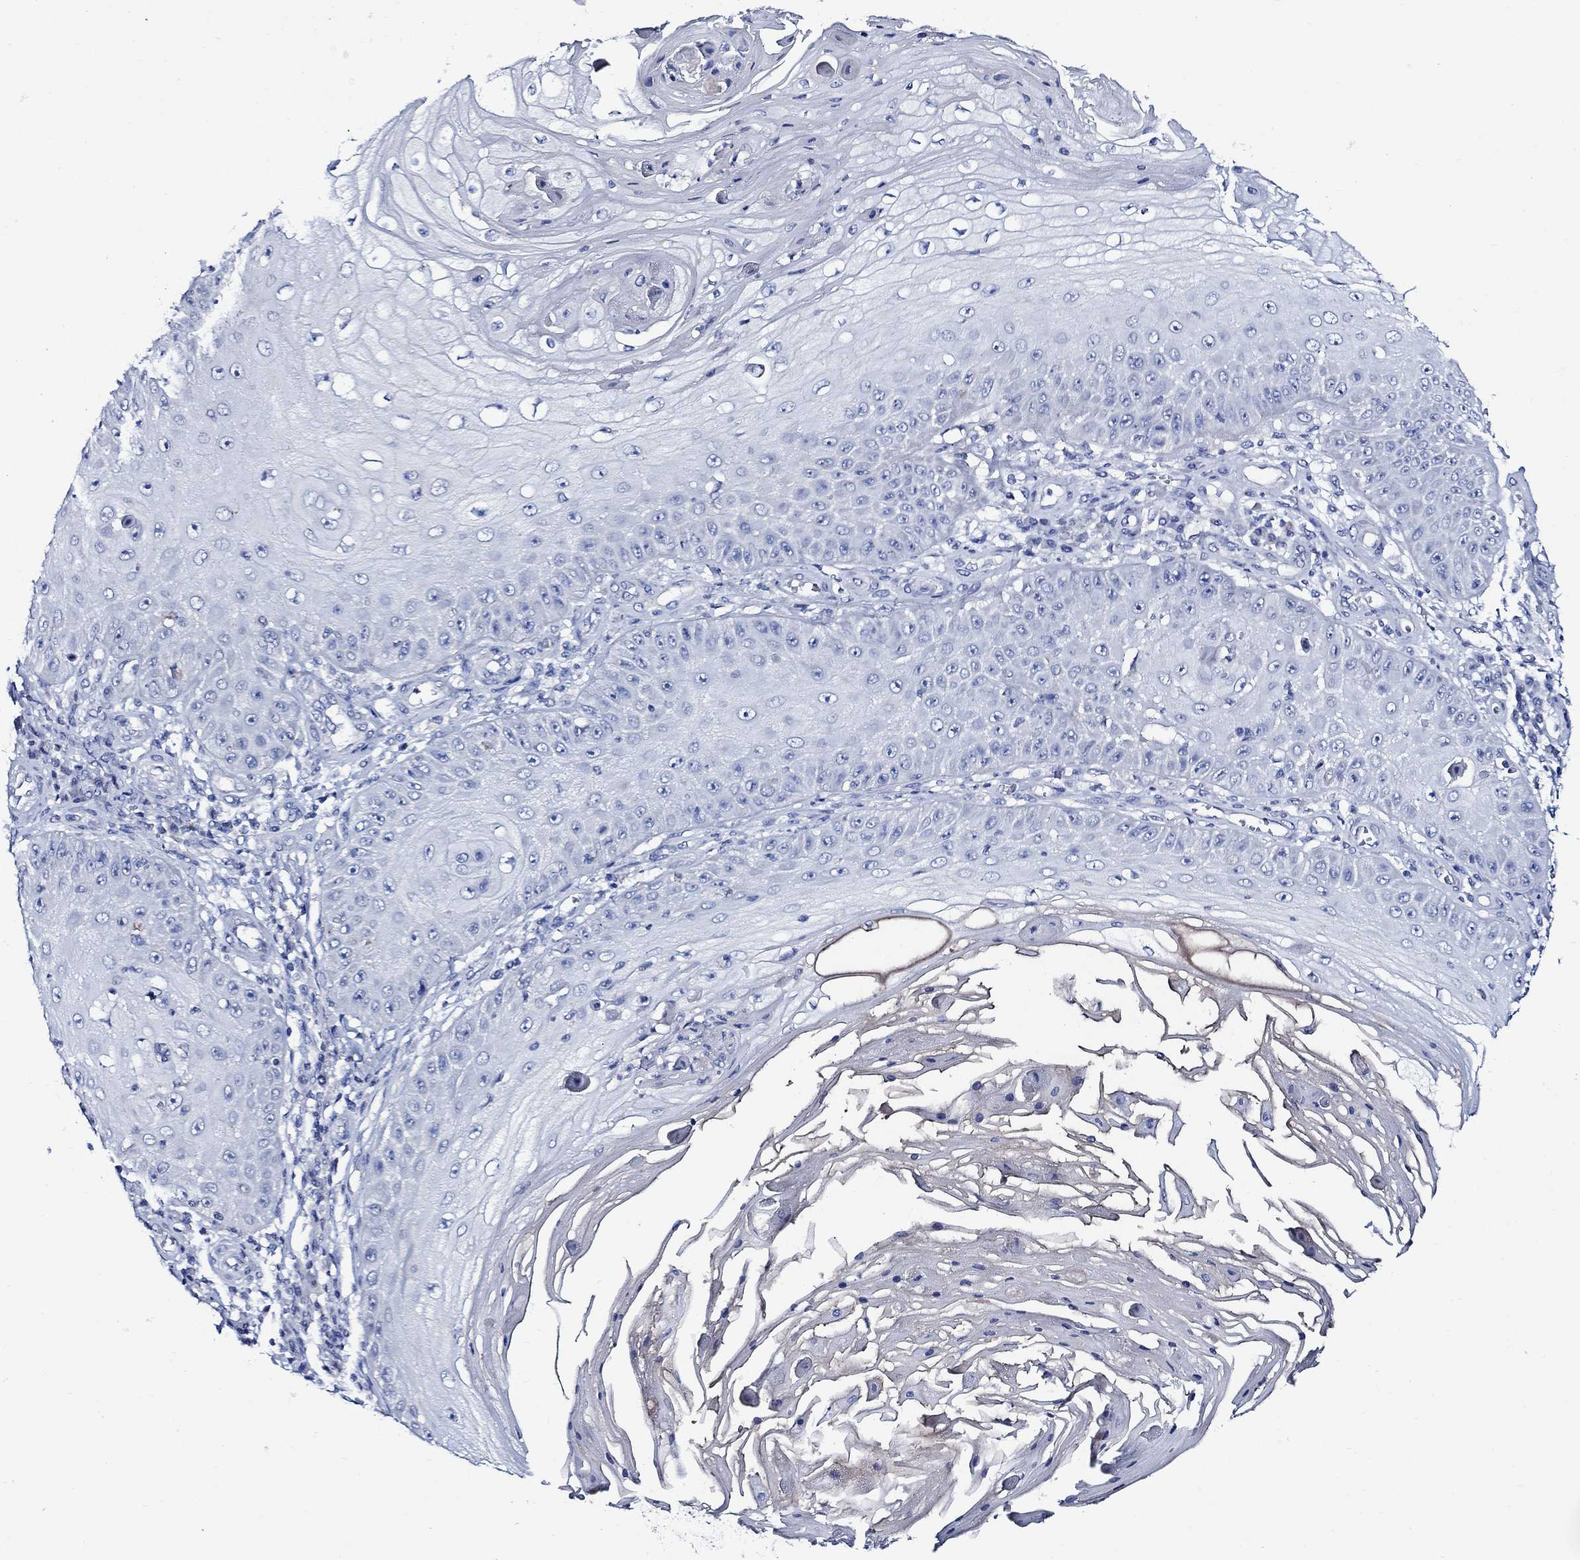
{"staining": {"intensity": "negative", "quantity": "none", "location": "none"}, "tissue": "skin cancer", "cell_type": "Tumor cells", "image_type": "cancer", "snomed": [{"axis": "morphology", "description": "Squamous cell carcinoma, NOS"}, {"axis": "topography", "description": "Skin"}], "caption": "This micrograph is of skin squamous cell carcinoma stained with immunohistochemistry (IHC) to label a protein in brown with the nuclei are counter-stained blue. There is no expression in tumor cells.", "gene": "SKOR1", "patient": {"sex": "male", "age": 70}}